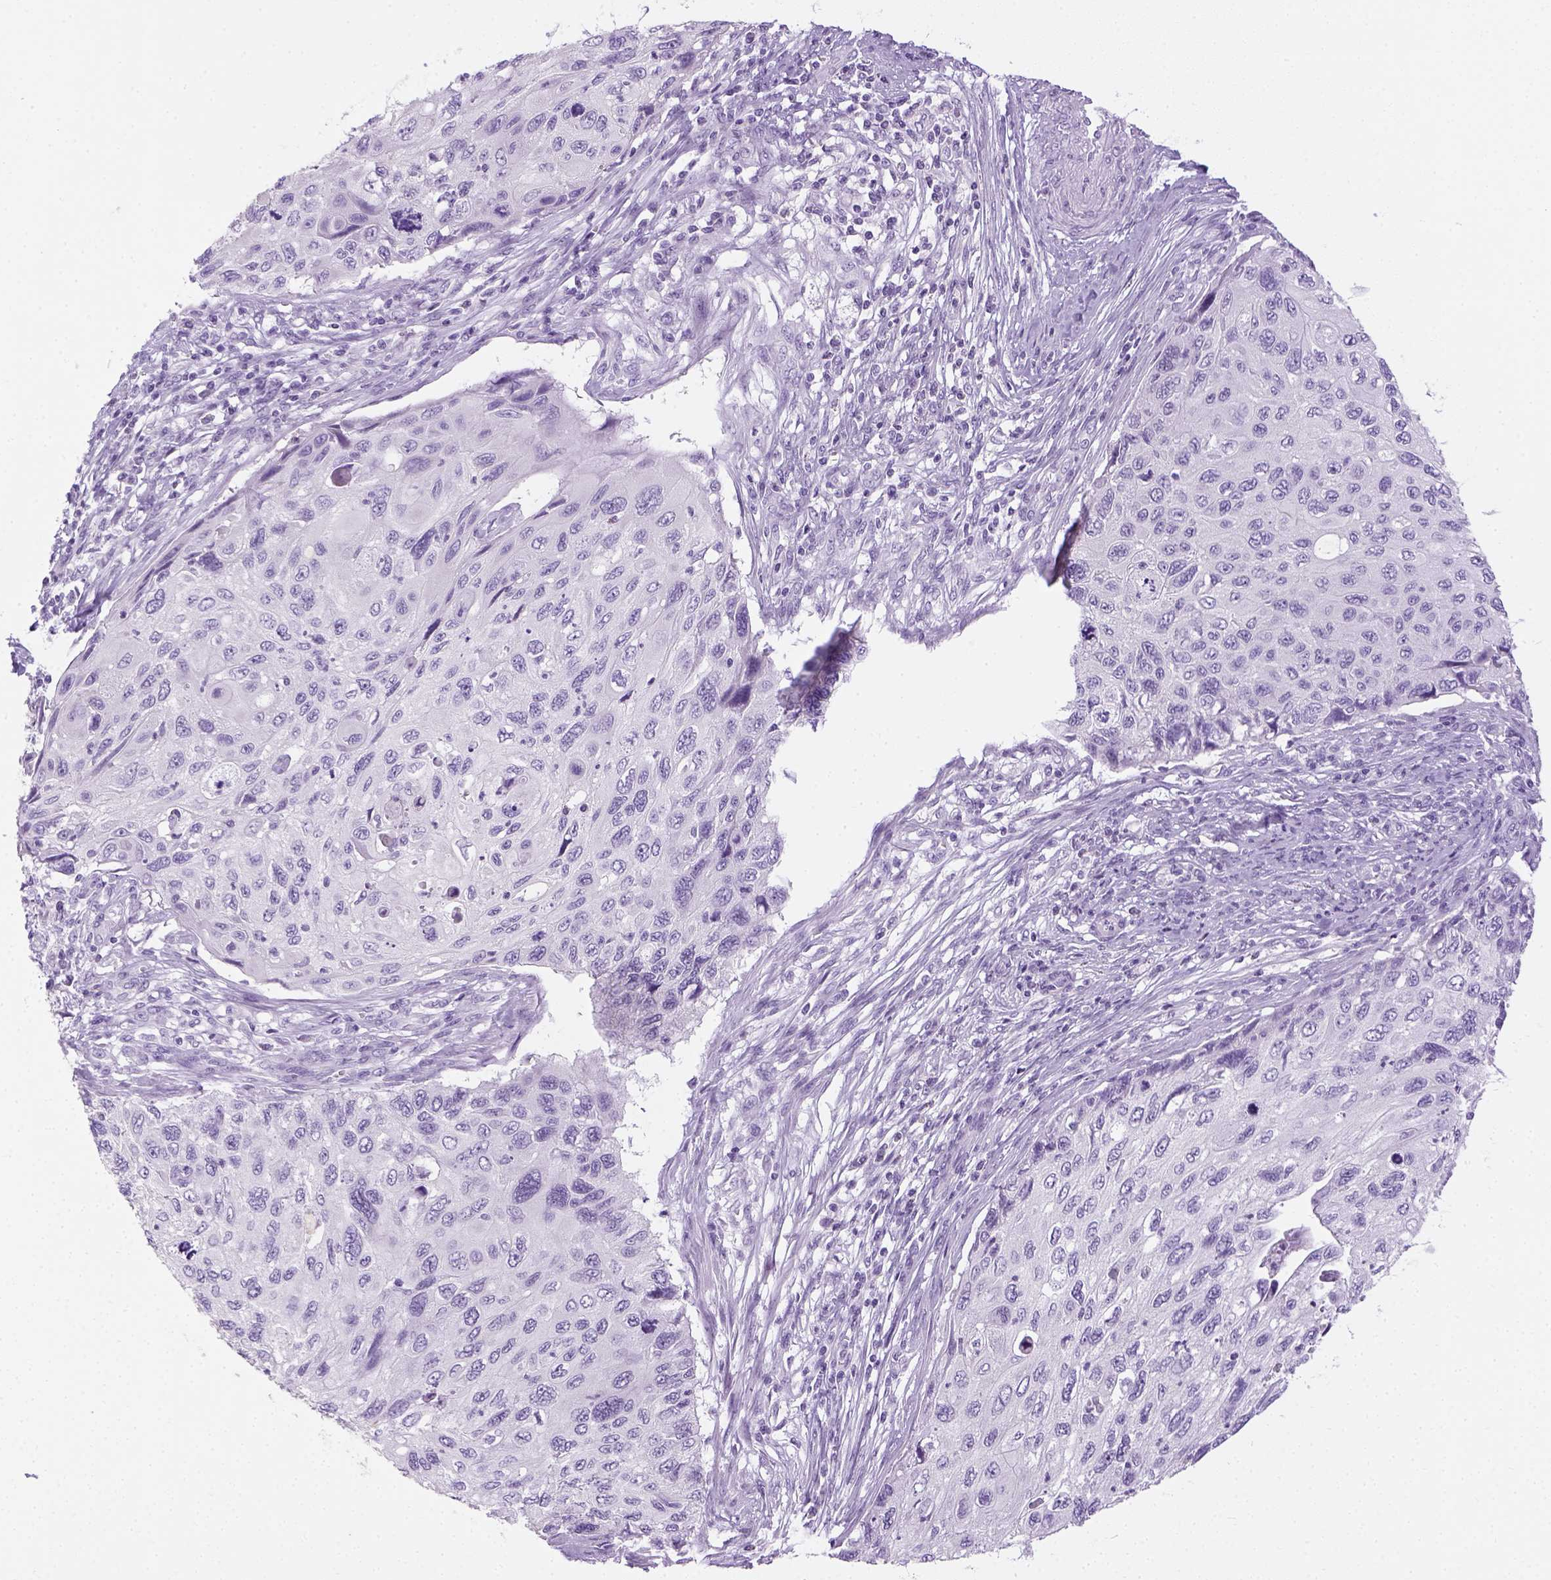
{"staining": {"intensity": "negative", "quantity": "none", "location": "none"}, "tissue": "cervical cancer", "cell_type": "Tumor cells", "image_type": "cancer", "snomed": [{"axis": "morphology", "description": "Squamous cell carcinoma, NOS"}, {"axis": "topography", "description": "Cervix"}], "caption": "IHC micrograph of neoplastic tissue: cervical cancer stained with DAB reveals no significant protein positivity in tumor cells.", "gene": "LGSN", "patient": {"sex": "female", "age": 70}}